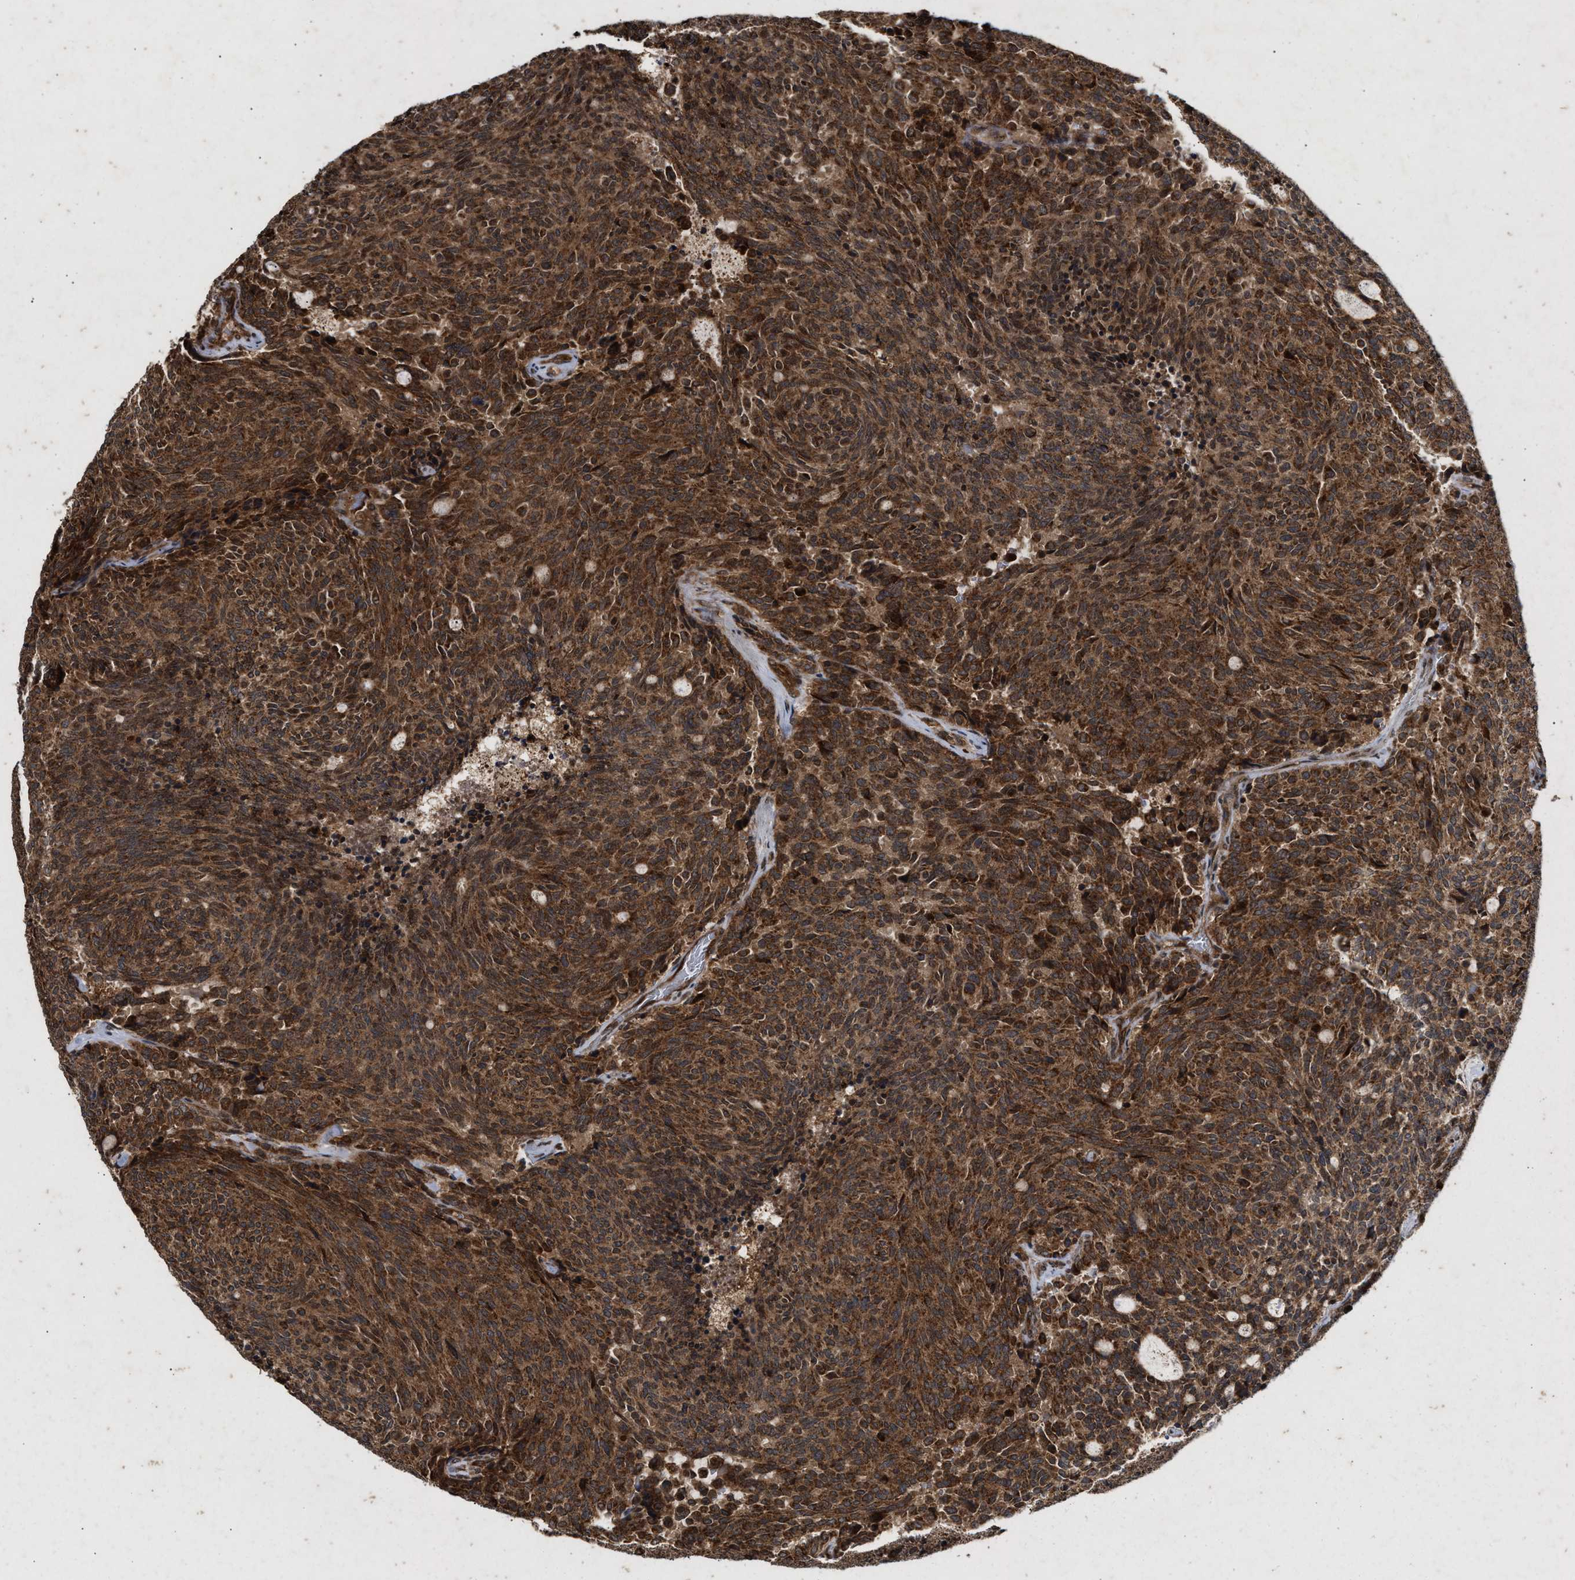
{"staining": {"intensity": "strong", "quantity": ">75%", "location": "cytoplasmic/membranous"}, "tissue": "carcinoid", "cell_type": "Tumor cells", "image_type": "cancer", "snomed": [{"axis": "morphology", "description": "Carcinoid, malignant, NOS"}, {"axis": "topography", "description": "Pancreas"}], "caption": "DAB (3,3'-diaminobenzidine) immunohistochemical staining of carcinoid displays strong cytoplasmic/membranous protein staining in approximately >75% of tumor cells.", "gene": "CFLAR", "patient": {"sex": "female", "age": 54}}